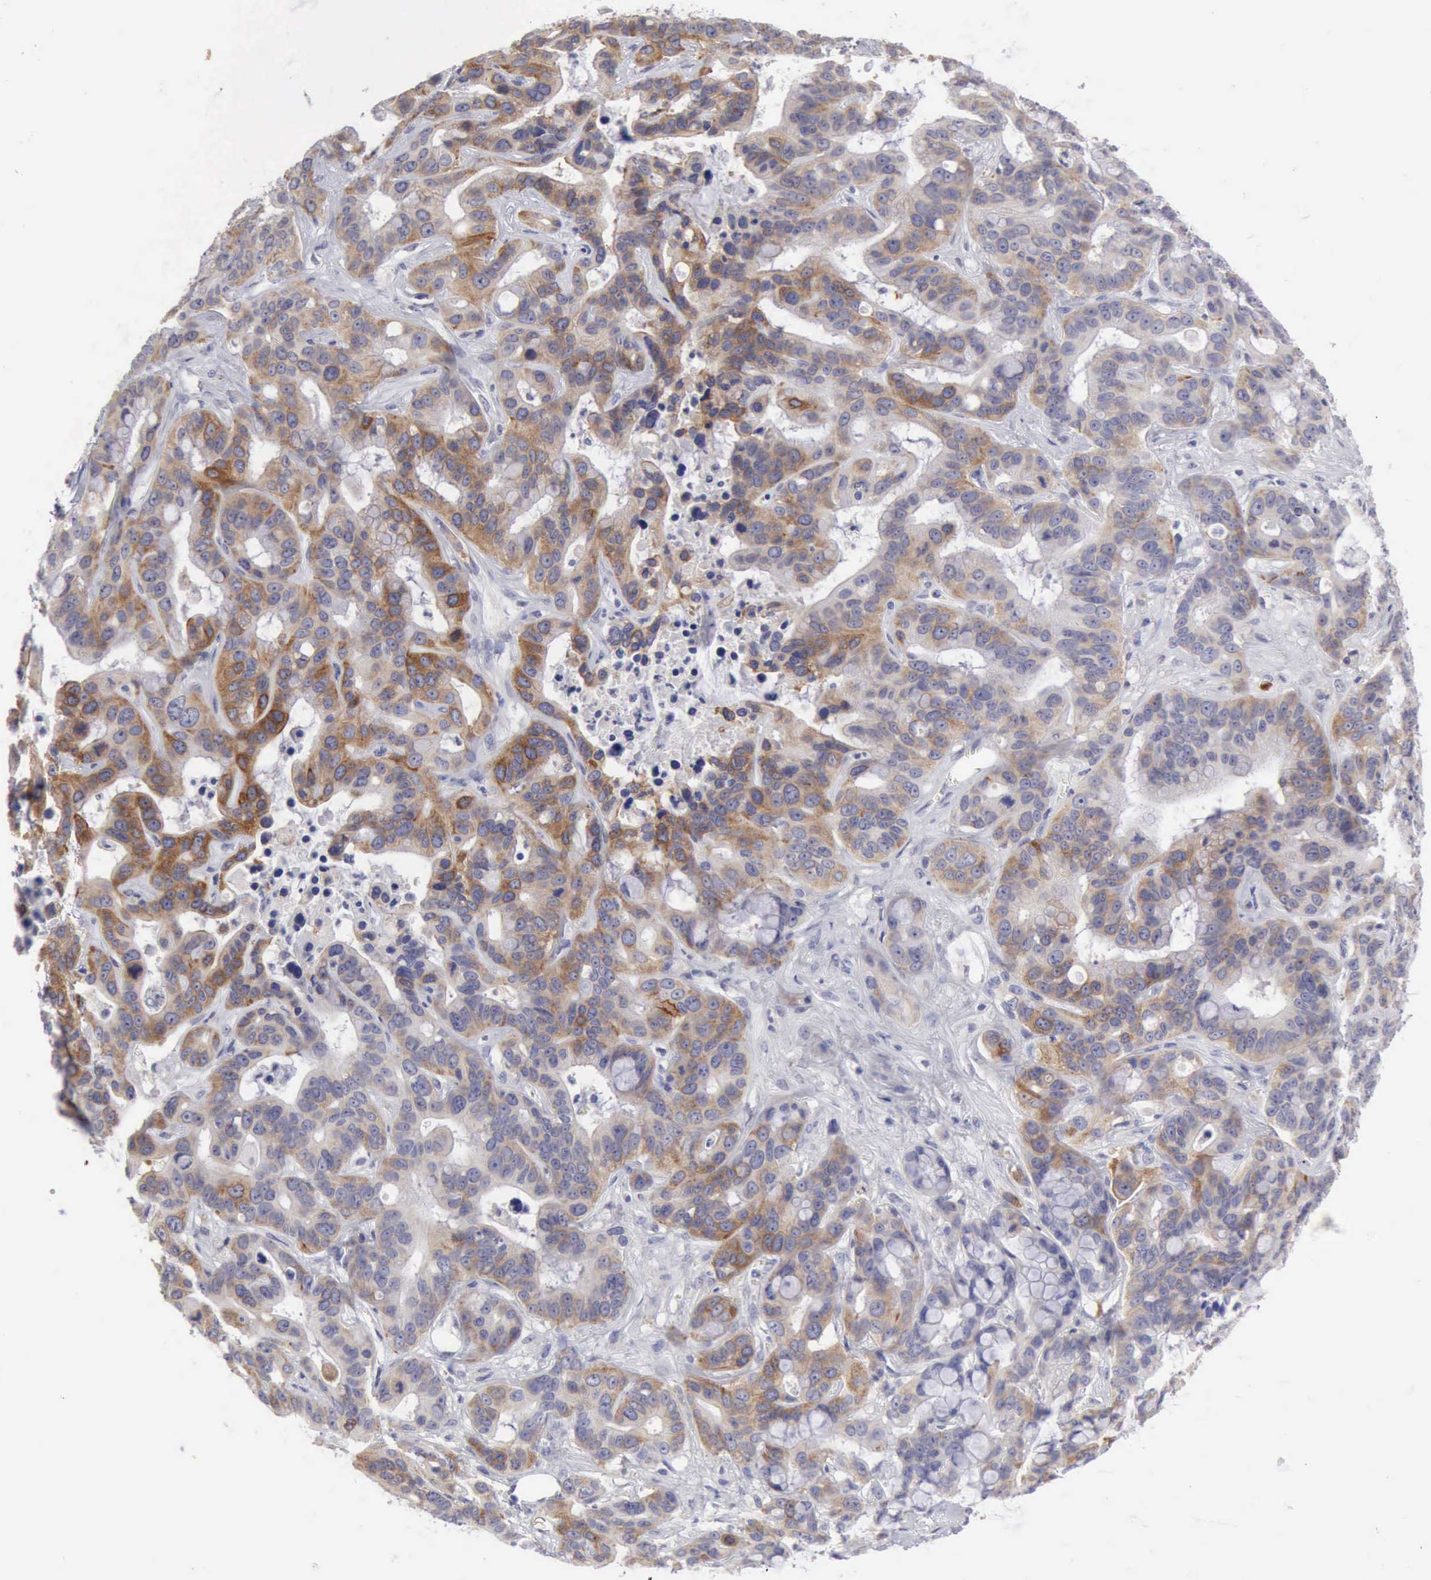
{"staining": {"intensity": "moderate", "quantity": "25%-75%", "location": "cytoplasmic/membranous"}, "tissue": "liver cancer", "cell_type": "Tumor cells", "image_type": "cancer", "snomed": [{"axis": "morphology", "description": "Cholangiocarcinoma"}, {"axis": "topography", "description": "Liver"}], "caption": "Immunohistochemical staining of human liver cancer (cholangiocarcinoma) reveals moderate cytoplasmic/membranous protein staining in about 25%-75% of tumor cells. (DAB IHC, brown staining for protein, blue staining for nuclei).", "gene": "TFRC", "patient": {"sex": "female", "age": 65}}